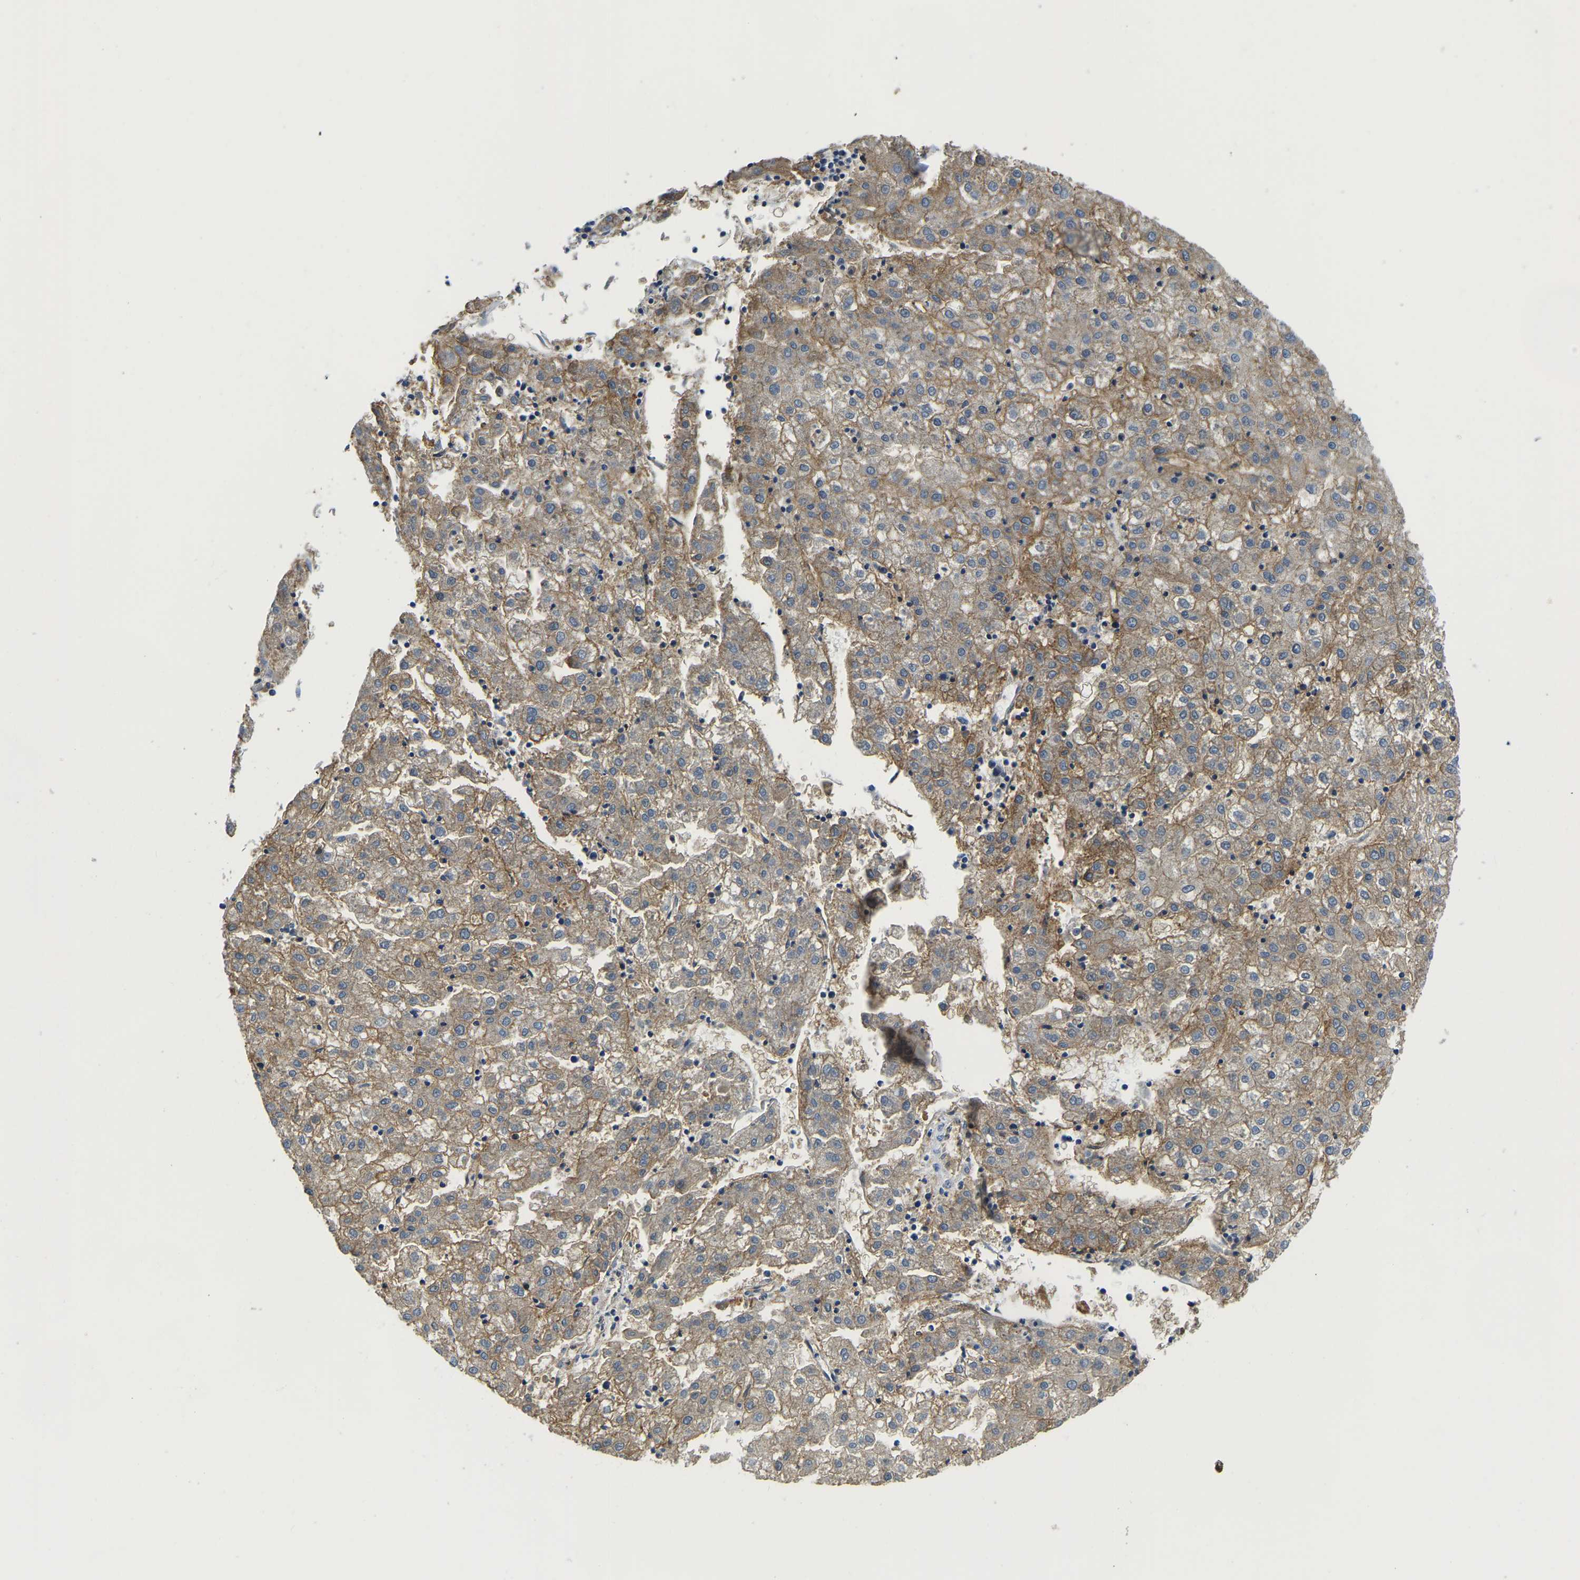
{"staining": {"intensity": "moderate", "quantity": ">75%", "location": "cytoplasmic/membranous"}, "tissue": "liver cancer", "cell_type": "Tumor cells", "image_type": "cancer", "snomed": [{"axis": "morphology", "description": "Carcinoma, Hepatocellular, NOS"}, {"axis": "topography", "description": "Liver"}], "caption": "Immunohistochemistry (IHC) of human liver cancer reveals medium levels of moderate cytoplasmic/membranous positivity in about >75% of tumor cells.", "gene": "ITGA2", "patient": {"sex": "male", "age": 72}}